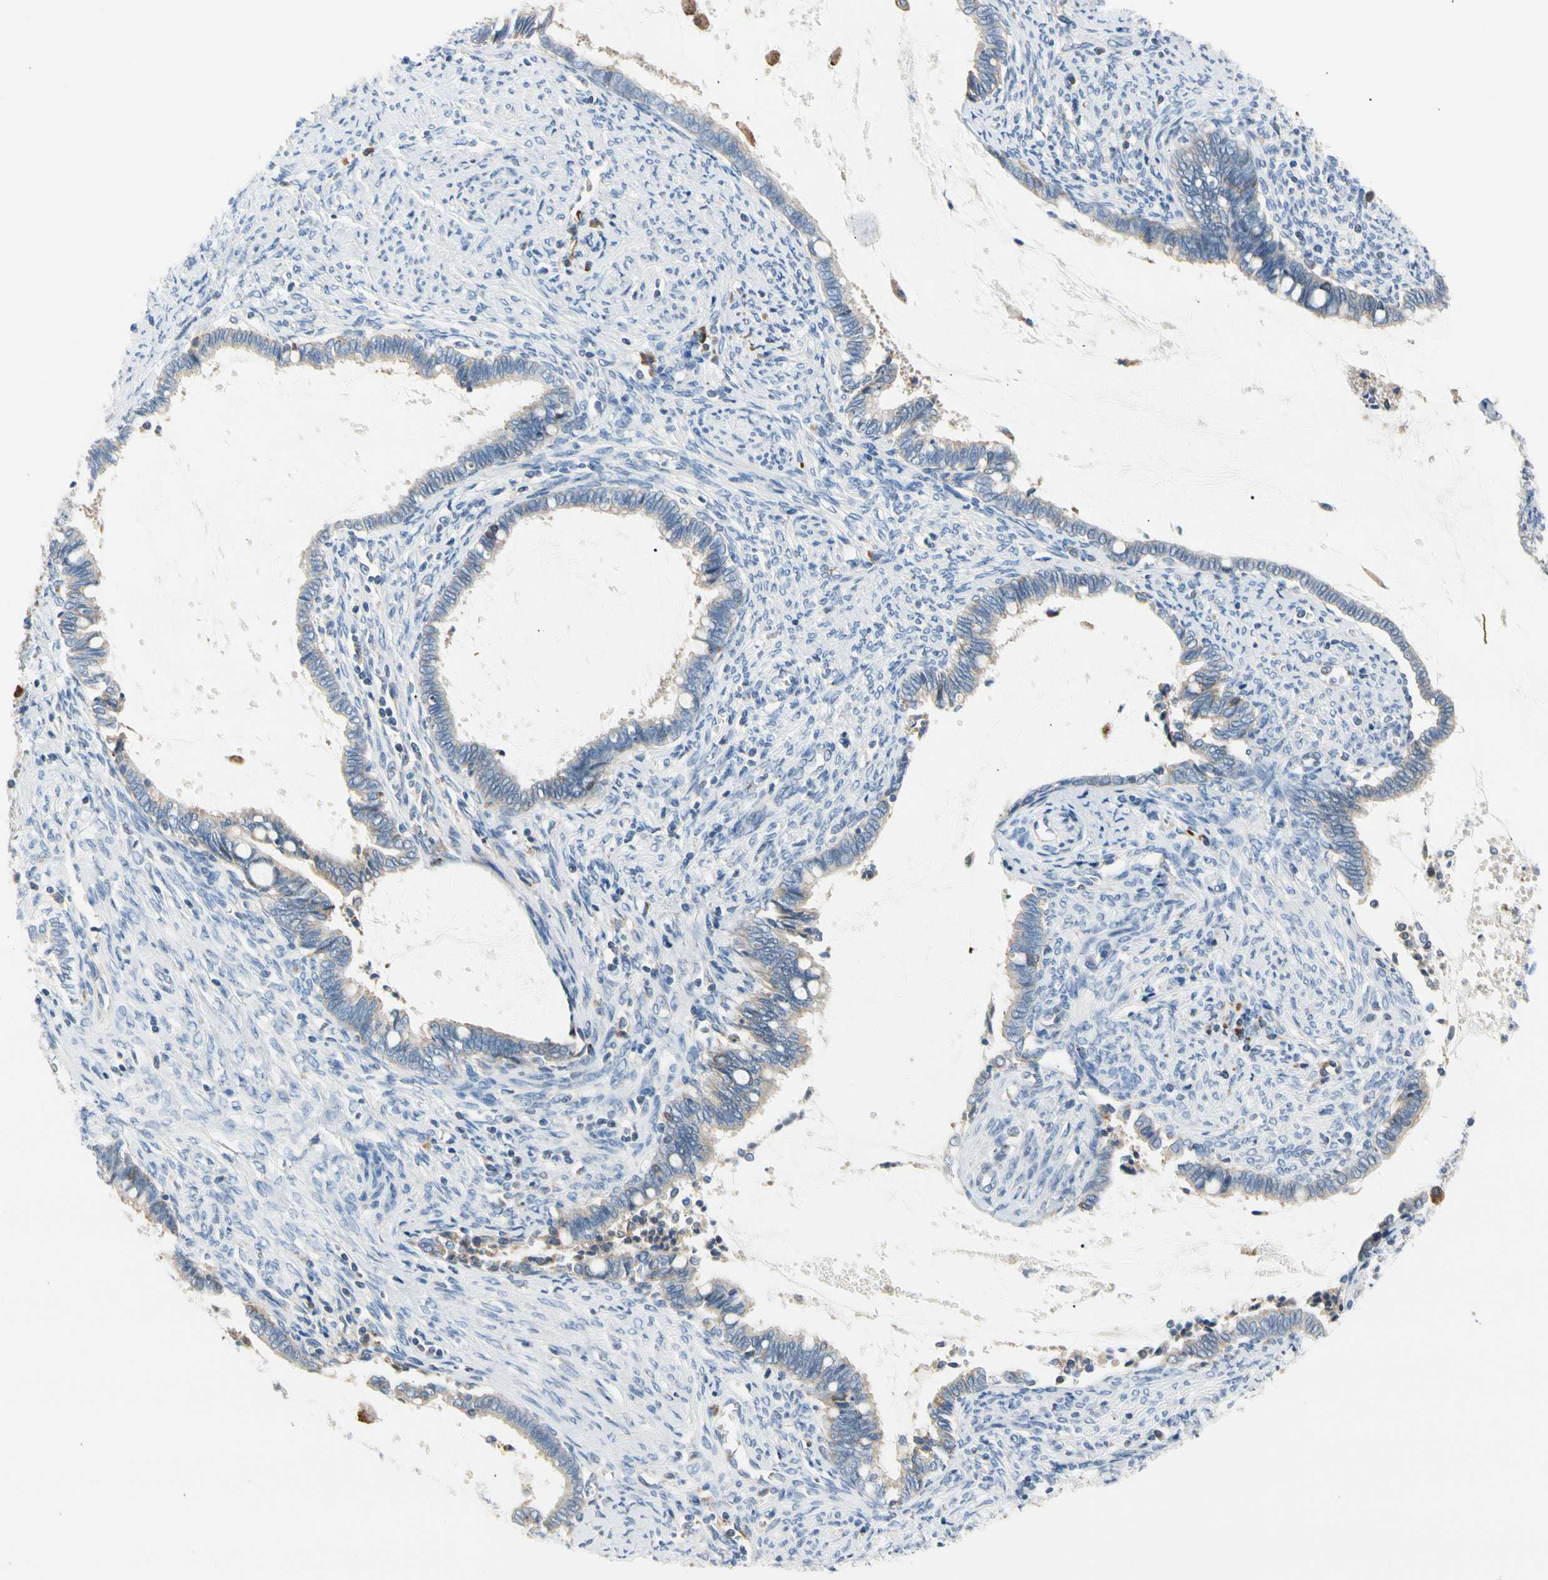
{"staining": {"intensity": "negative", "quantity": "none", "location": "none"}, "tissue": "cervical cancer", "cell_type": "Tumor cells", "image_type": "cancer", "snomed": [{"axis": "morphology", "description": "Adenocarcinoma, NOS"}, {"axis": "topography", "description": "Cervix"}], "caption": "This is a image of immunohistochemistry staining of adenocarcinoma (cervical), which shows no positivity in tumor cells.", "gene": "STXBP1", "patient": {"sex": "female", "age": 44}}